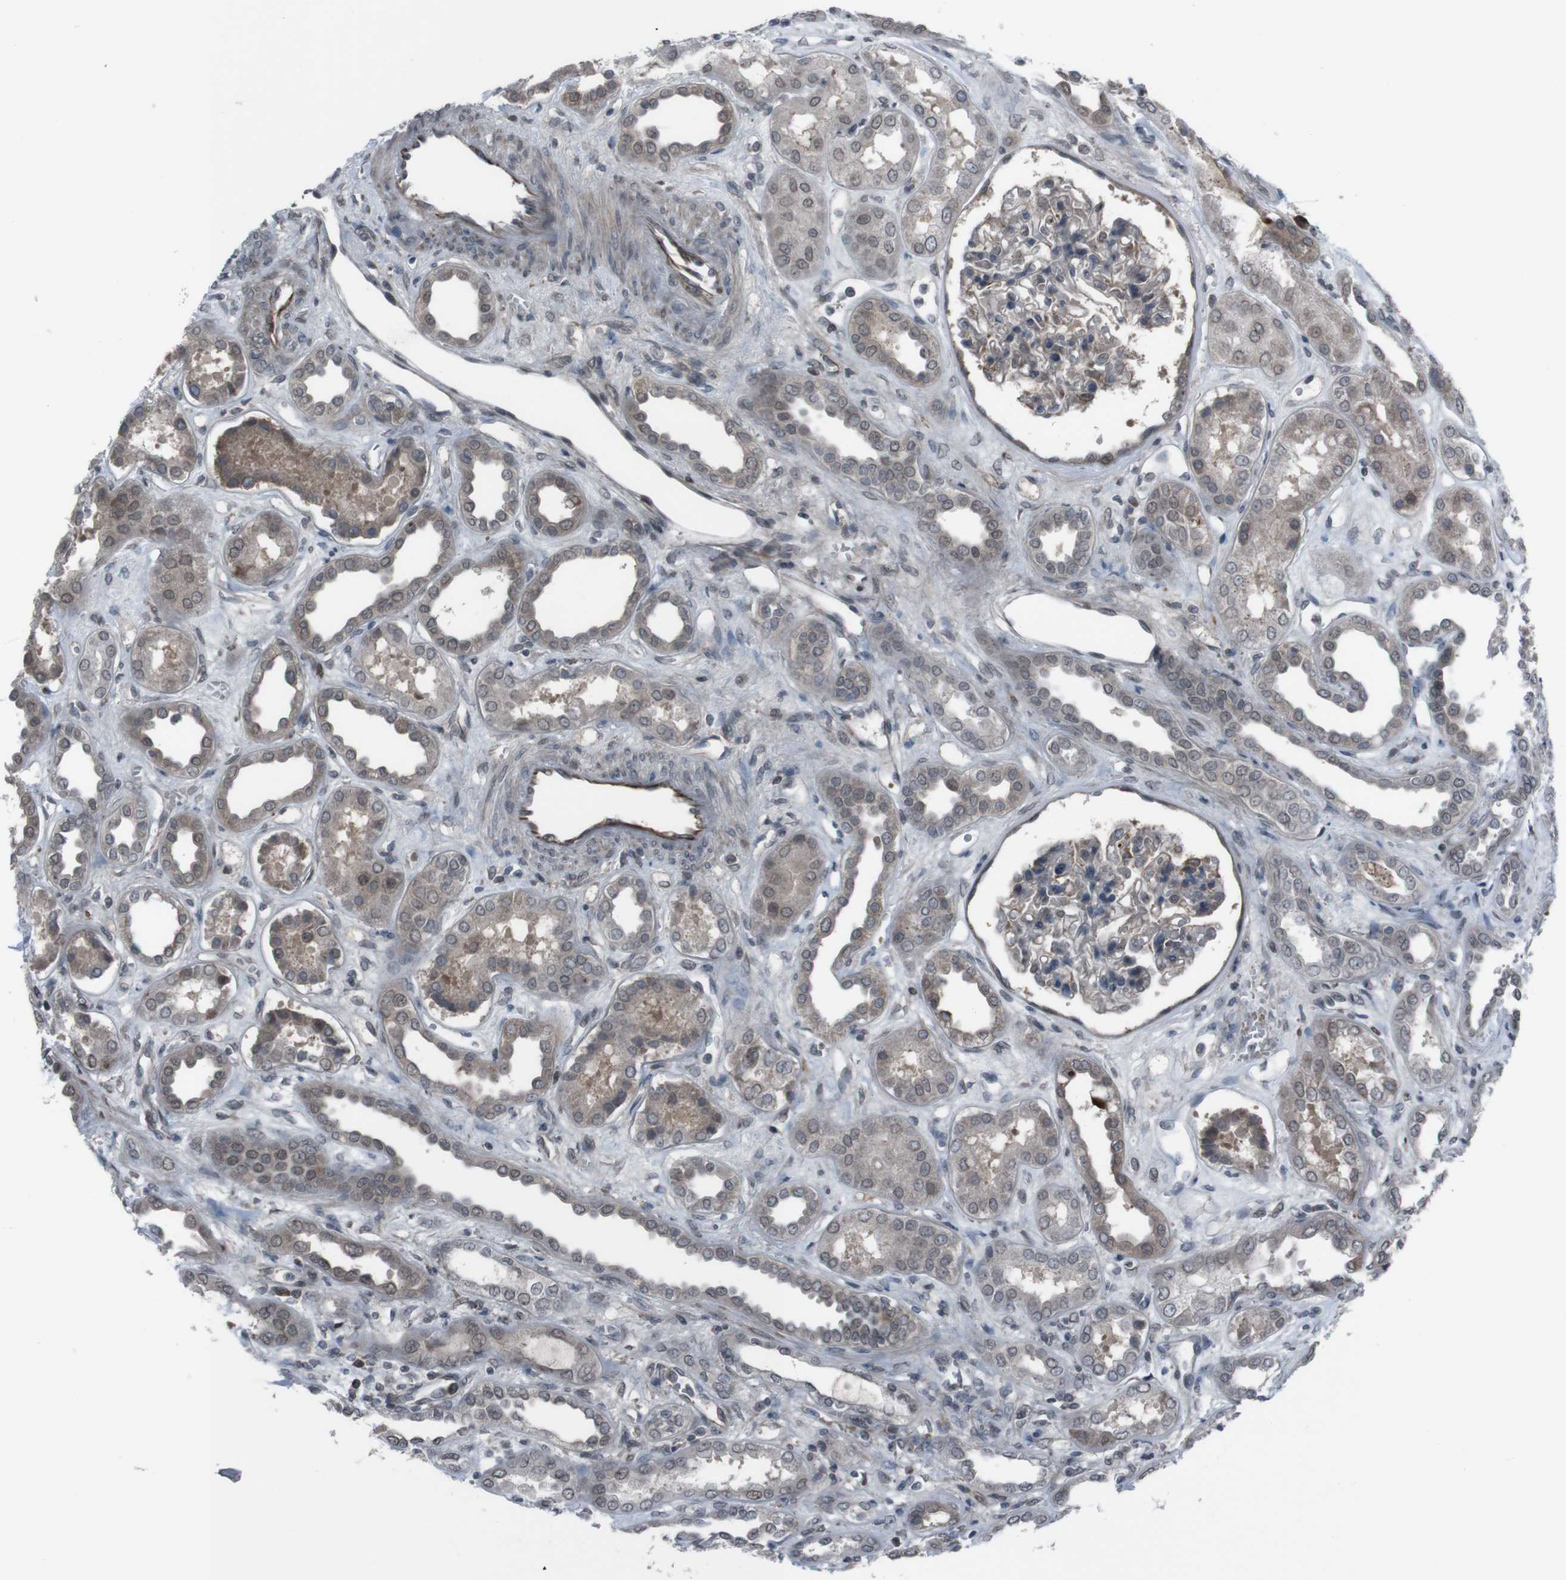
{"staining": {"intensity": "moderate", "quantity": ">75%", "location": "cytoplasmic/membranous,nuclear"}, "tissue": "kidney", "cell_type": "Cells in glomeruli", "image_type": "normal", "snomed": [{"axis": "morphology", "description": "Normal tissue, NOS"}, {"axis": "topography", "description": "Kidney"}], "caption": "High-power microscopy captured an IHC photomicrograph of unremarkable kidney, revealing moderate cytoplasmic/membranous,nuclear expression in about >75% of cells in glomeruli.", "gene": "SS18L1", "patient": {"sex": "male", "age": 59}}